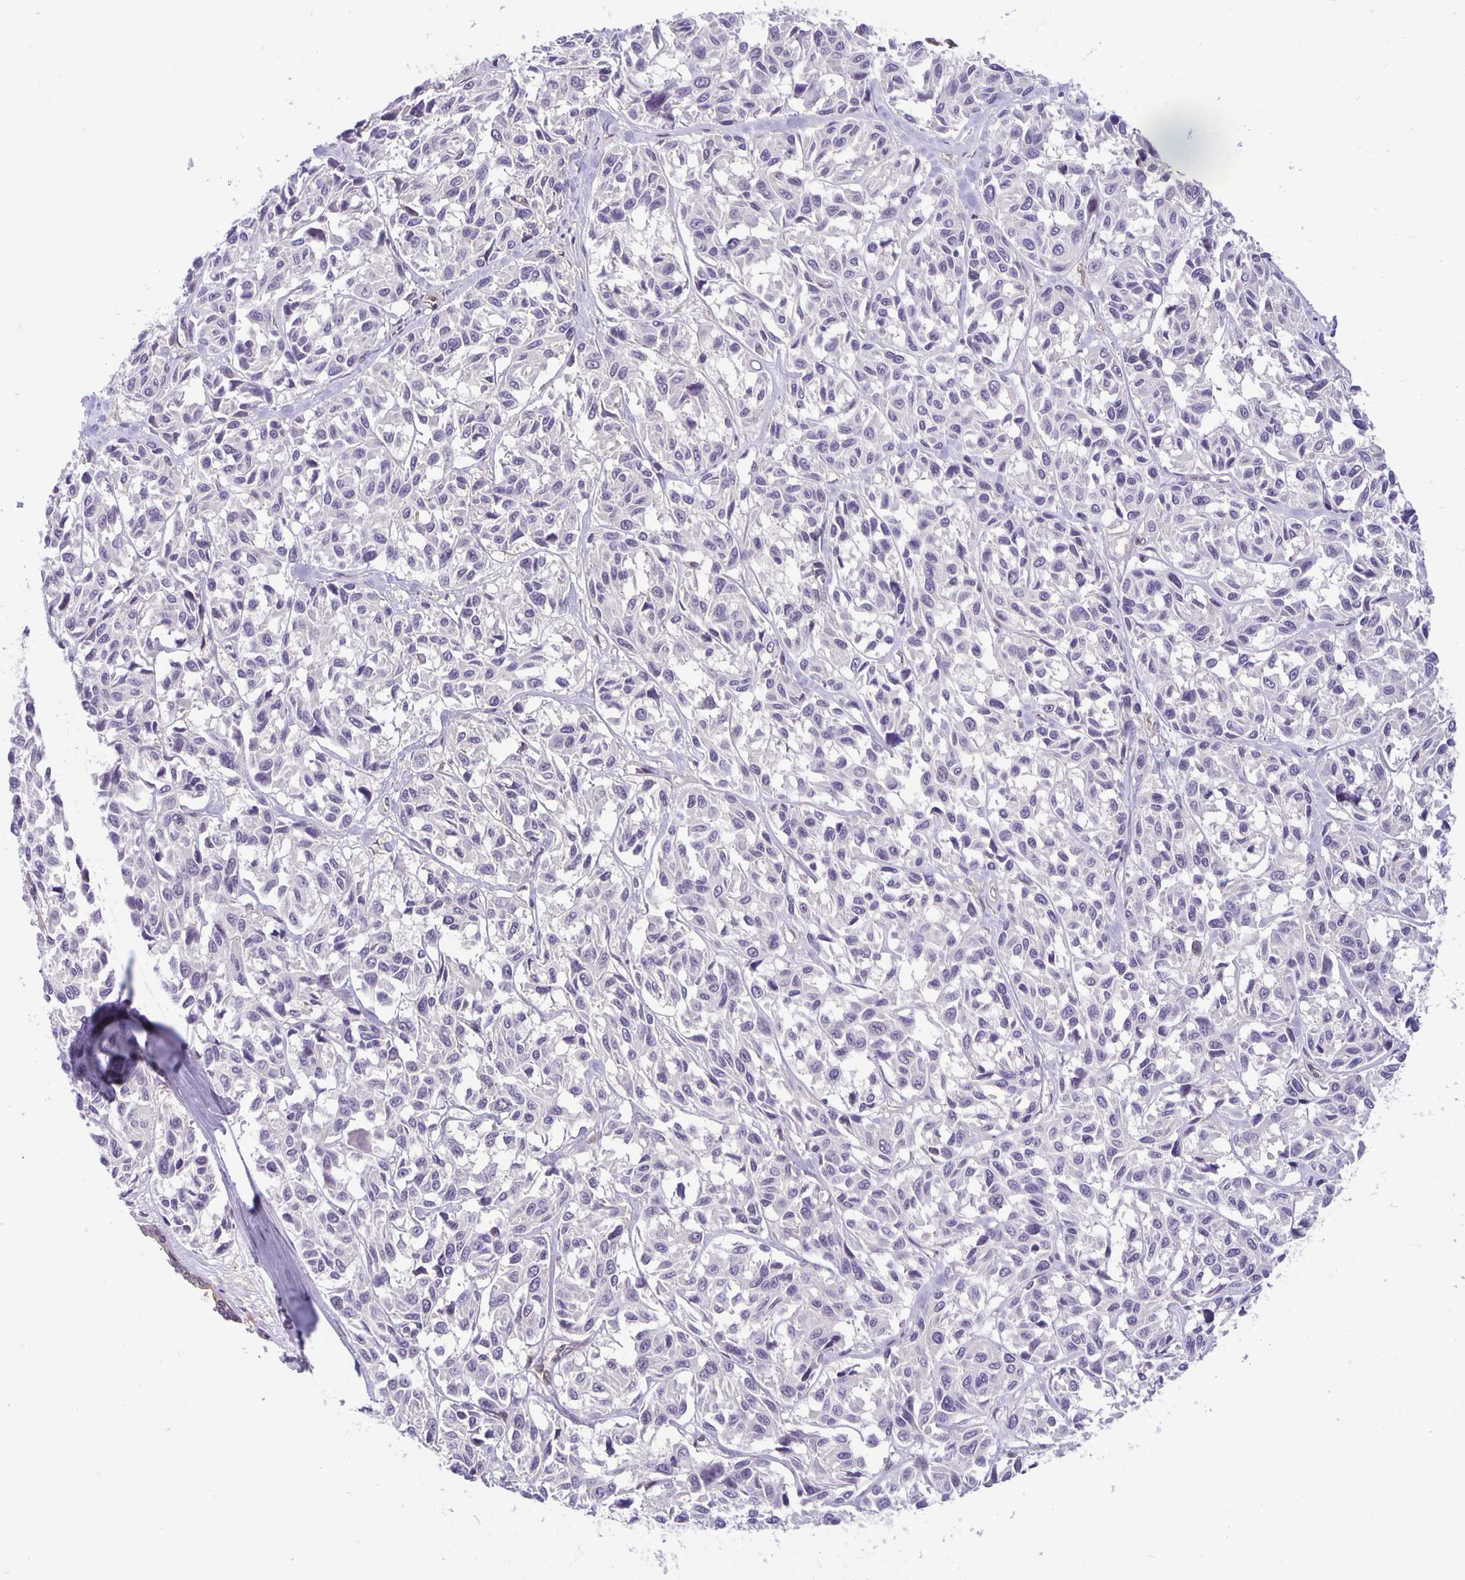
{"staining": {"intensity": "negative", "quantity": "none", "location": "none"}, "tissue": "melanoma", "cell_type": "Tumor cells", "image_type": "cancer", "snomed": [{"axis": "morphology", "description": "Malignant melanoma, NOS"}, {"axis": "topography", "description": "Skin"}], "caption": "DAB (3,3'-diaminobenzidine) immunohistochemical staining of human malignant melanoma shows no significant expression in tumor cells. The staining is performed using DAB brown chromogen with nuclei counter-stained in using hematoxylin.", "gene": "TAX1BP3", "patient": {"sex": "female", "age": 66}}